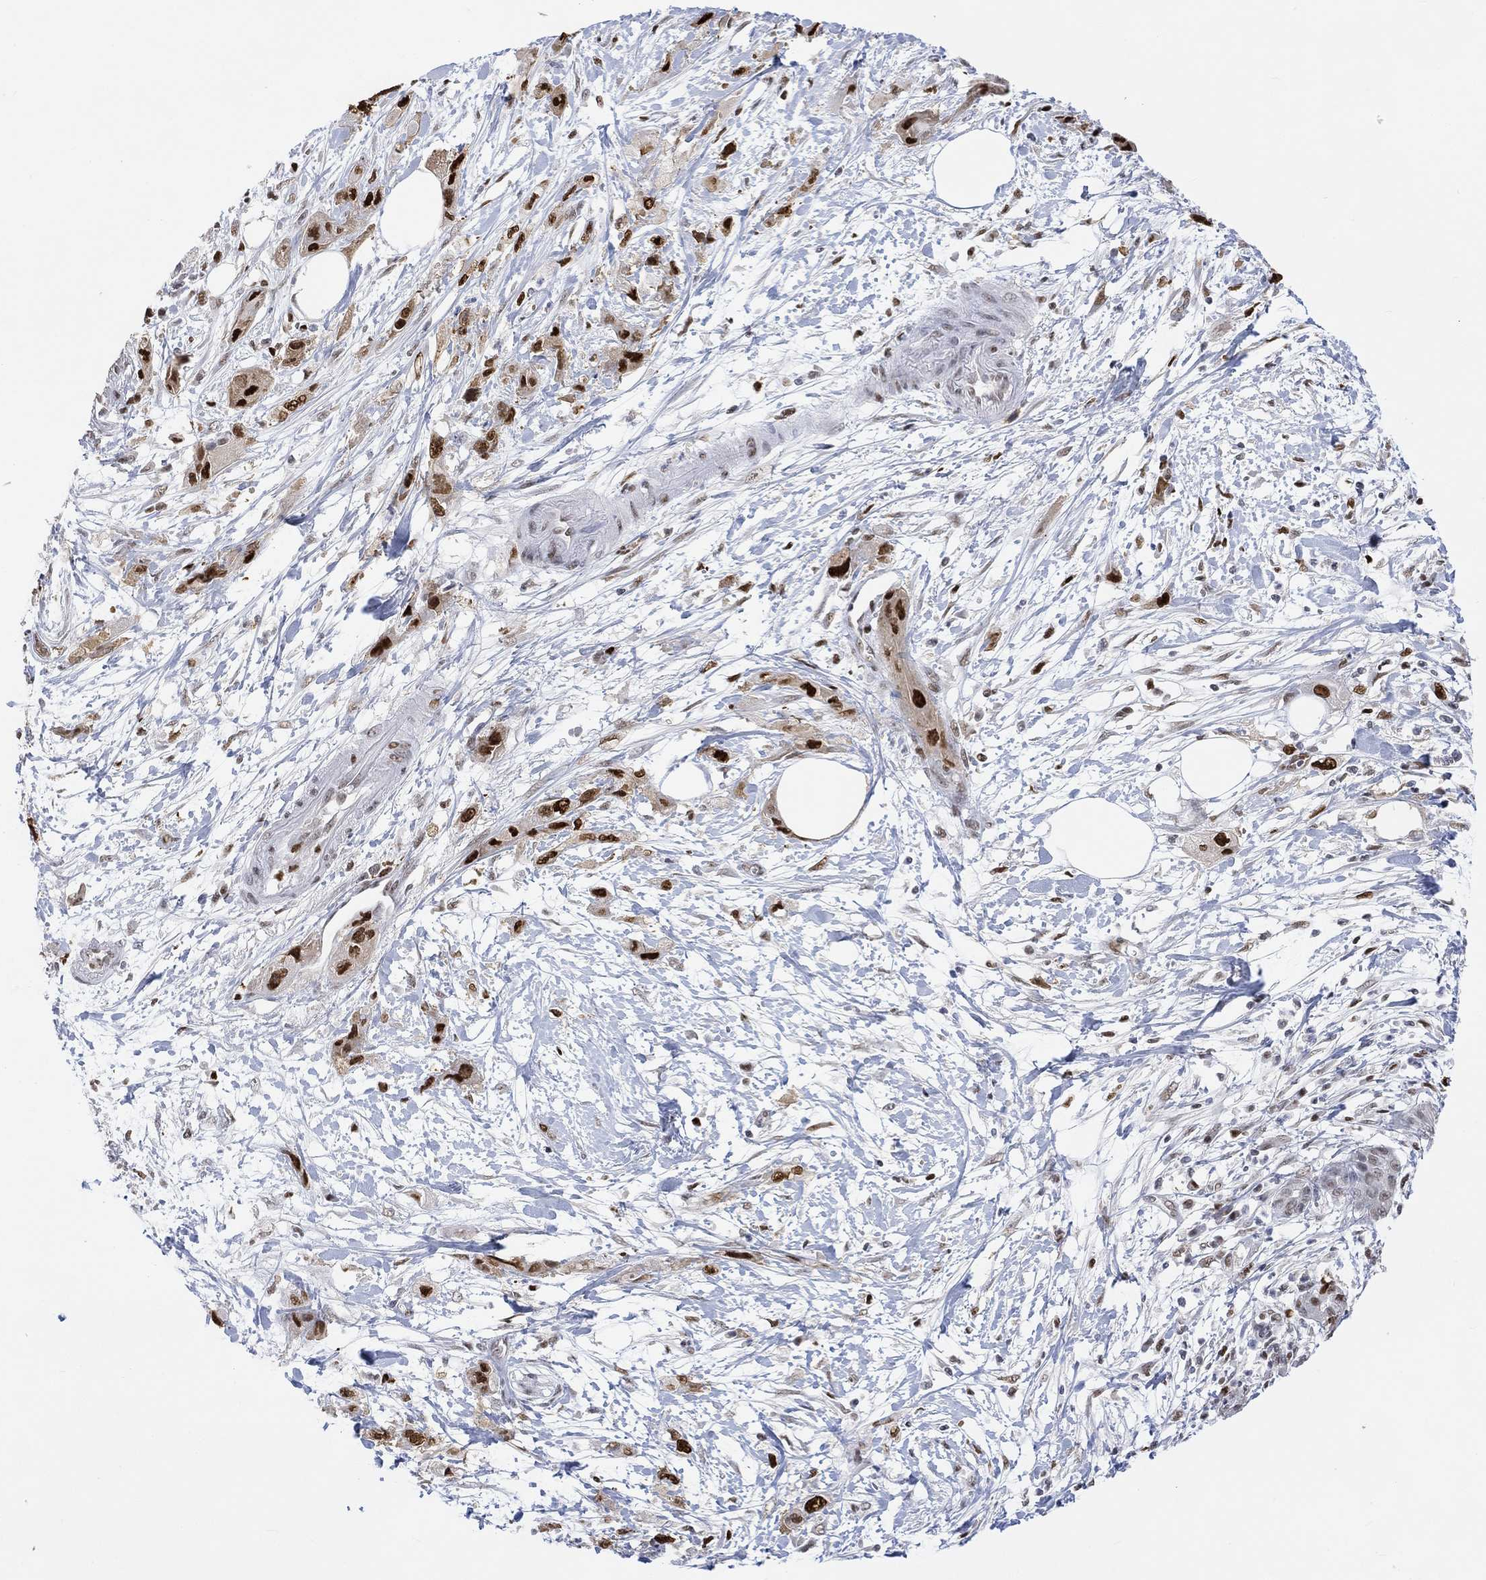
{"staining": {"intensity": "strong", "quantity": ">75%", "location": "nuclear"}, "tissue": "pancreatic cancer", "cell_type": "Tumor cells", "image_type": "cancer", "snomed": [{"axis": "morphology", "description": "Adenocarcinoma, NOS"}, {"axis": "topography", "description": "Pancreas"}], "caption": "Immunohistochemistry (IHC) photomicrograph of neoplastic tissue: human pancreatic cancer stained using IHC reveals high levels of strong protein expression localized specifically in the nuclear of tumor cells, appearing as a nuclear brown color.", "gene": "RAD54L2", "patient": {"sex": "male", "age": 72}}